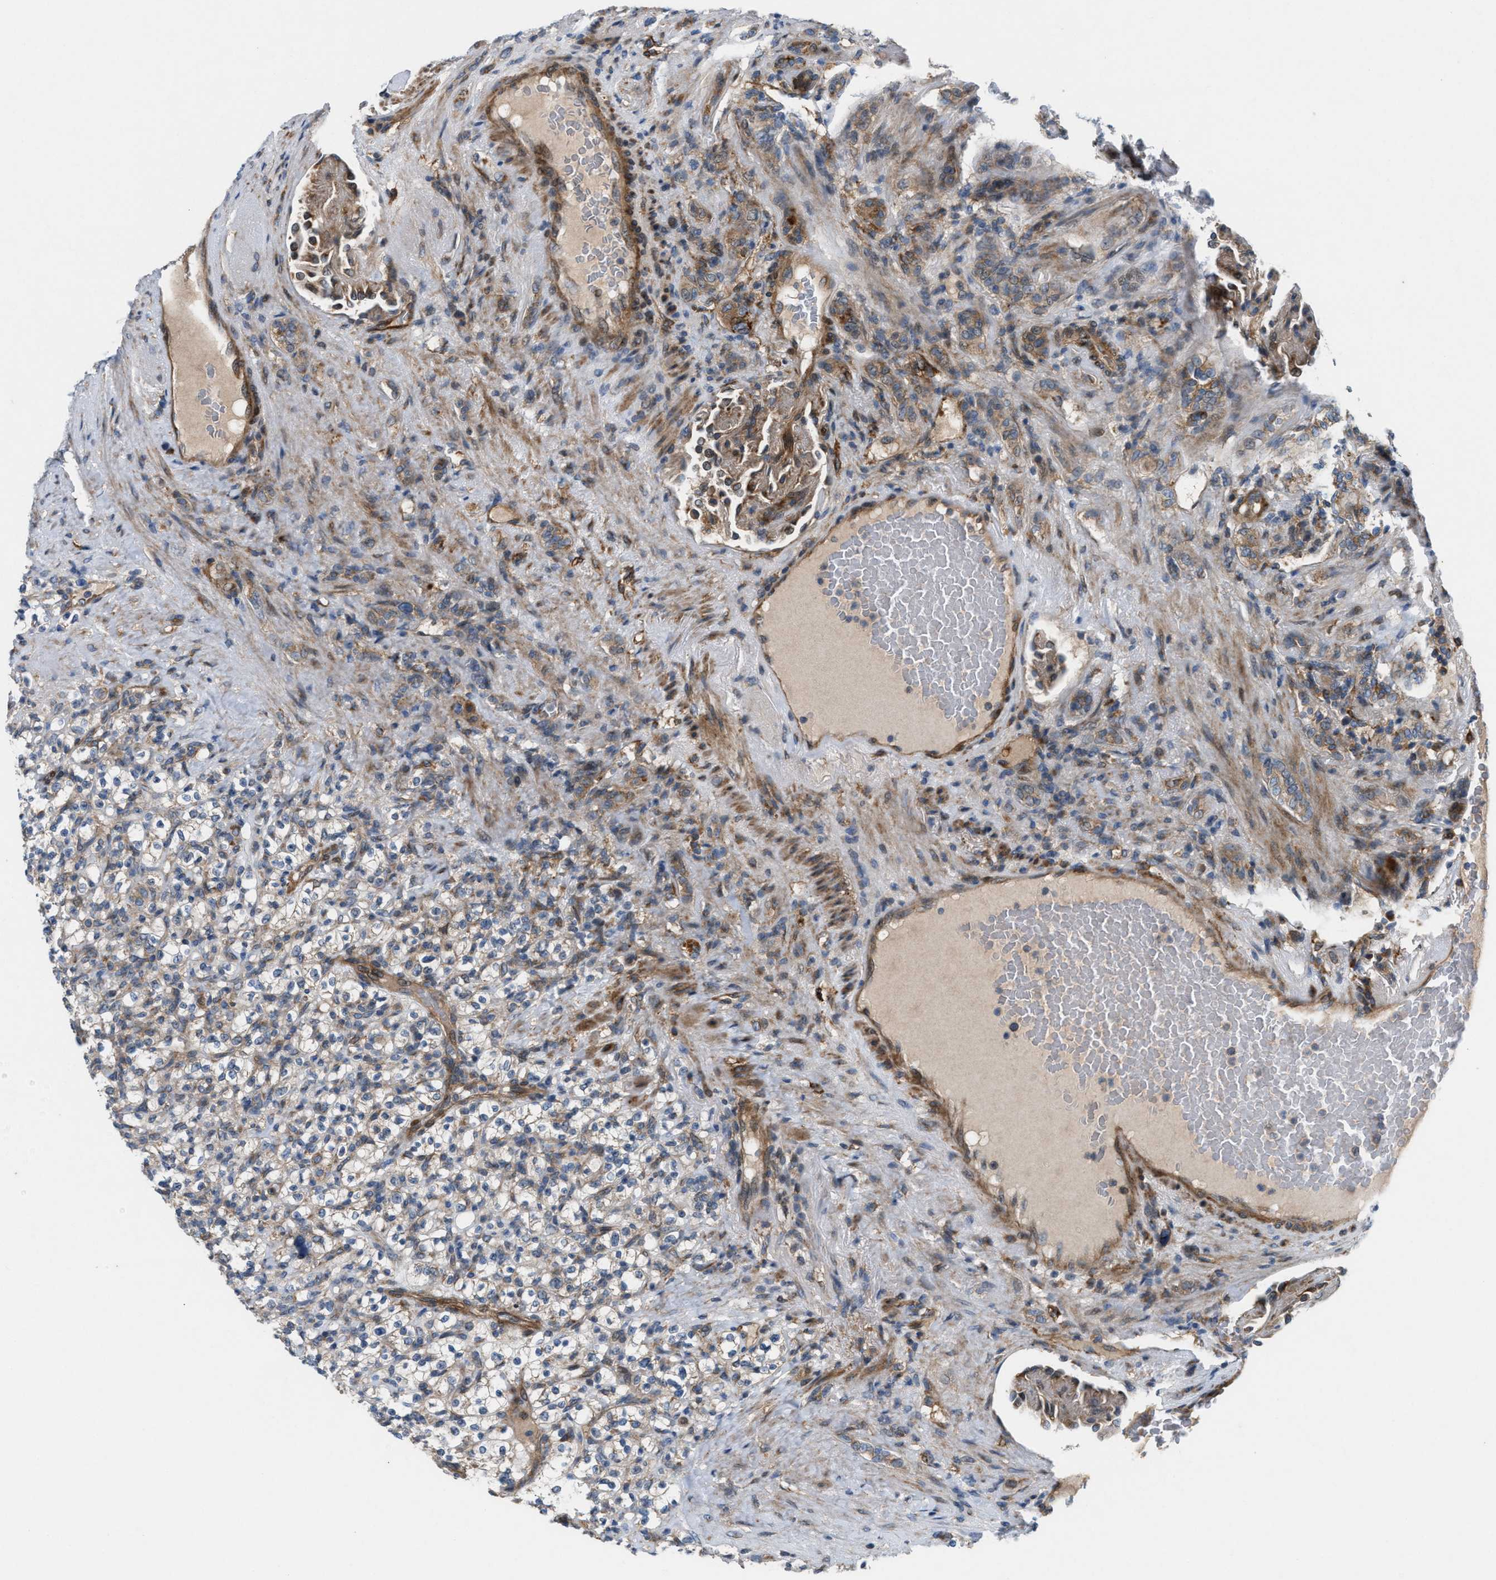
{"staining": {"intensity": "negative", "quantity": "none", "location": "none"}, "tissue": "renal cancer", "cell_type": "Tumor cells", "image_type": "cancer", "snomed": [{"axis": "morphology", "description": "Normal tissue, NOS"}, {"axis": "morphology", "description": "Adenocarcinoma, NOS"}, {"axis": "topography", "description": "Kidney"}], "caption": "There is no significant expression in tumor cells of renal cancer (adenocarcinoma).", "gene": "CYB5D1", "patient": {"sex": "female", "age": 72}}